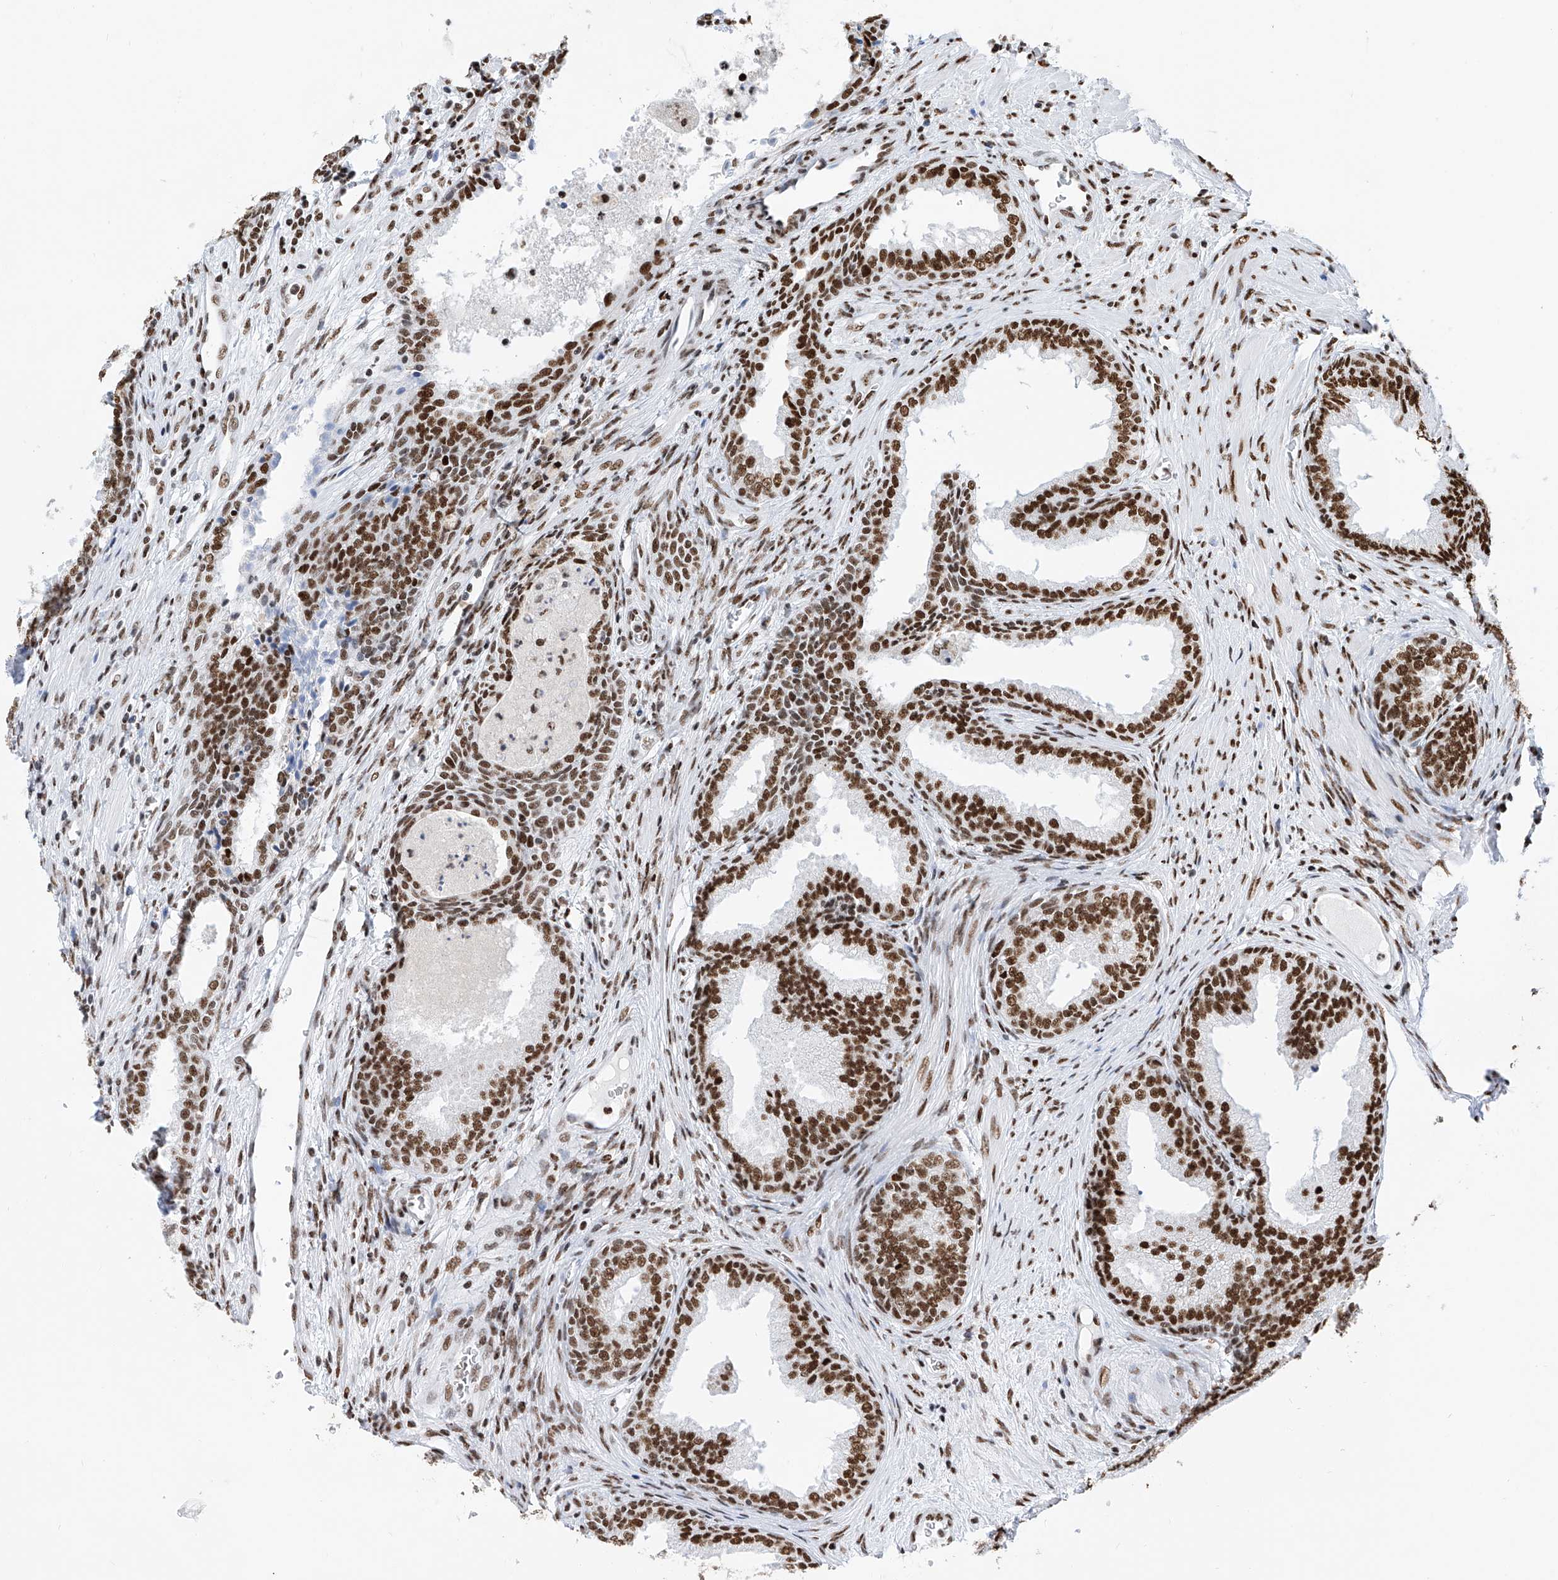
{"staining": {"intensity": "strong", "quantity": ">75%", "location": "nuclear"}, "tissue": "prostate", "cell_type": "Glandular cells", "image_type": "normal", "snomed": [{"axis": "morphology", "description": "Normal tissue, NOS"}, {"axis": "topography", "description": "Prostate"}], "caption": "IHC of normal prostate shows high levels of strong nuclear positivity in about >75% of glandular cells.", "gene": "SRSF6", "patient": {"sex": "male", "age": 76}}